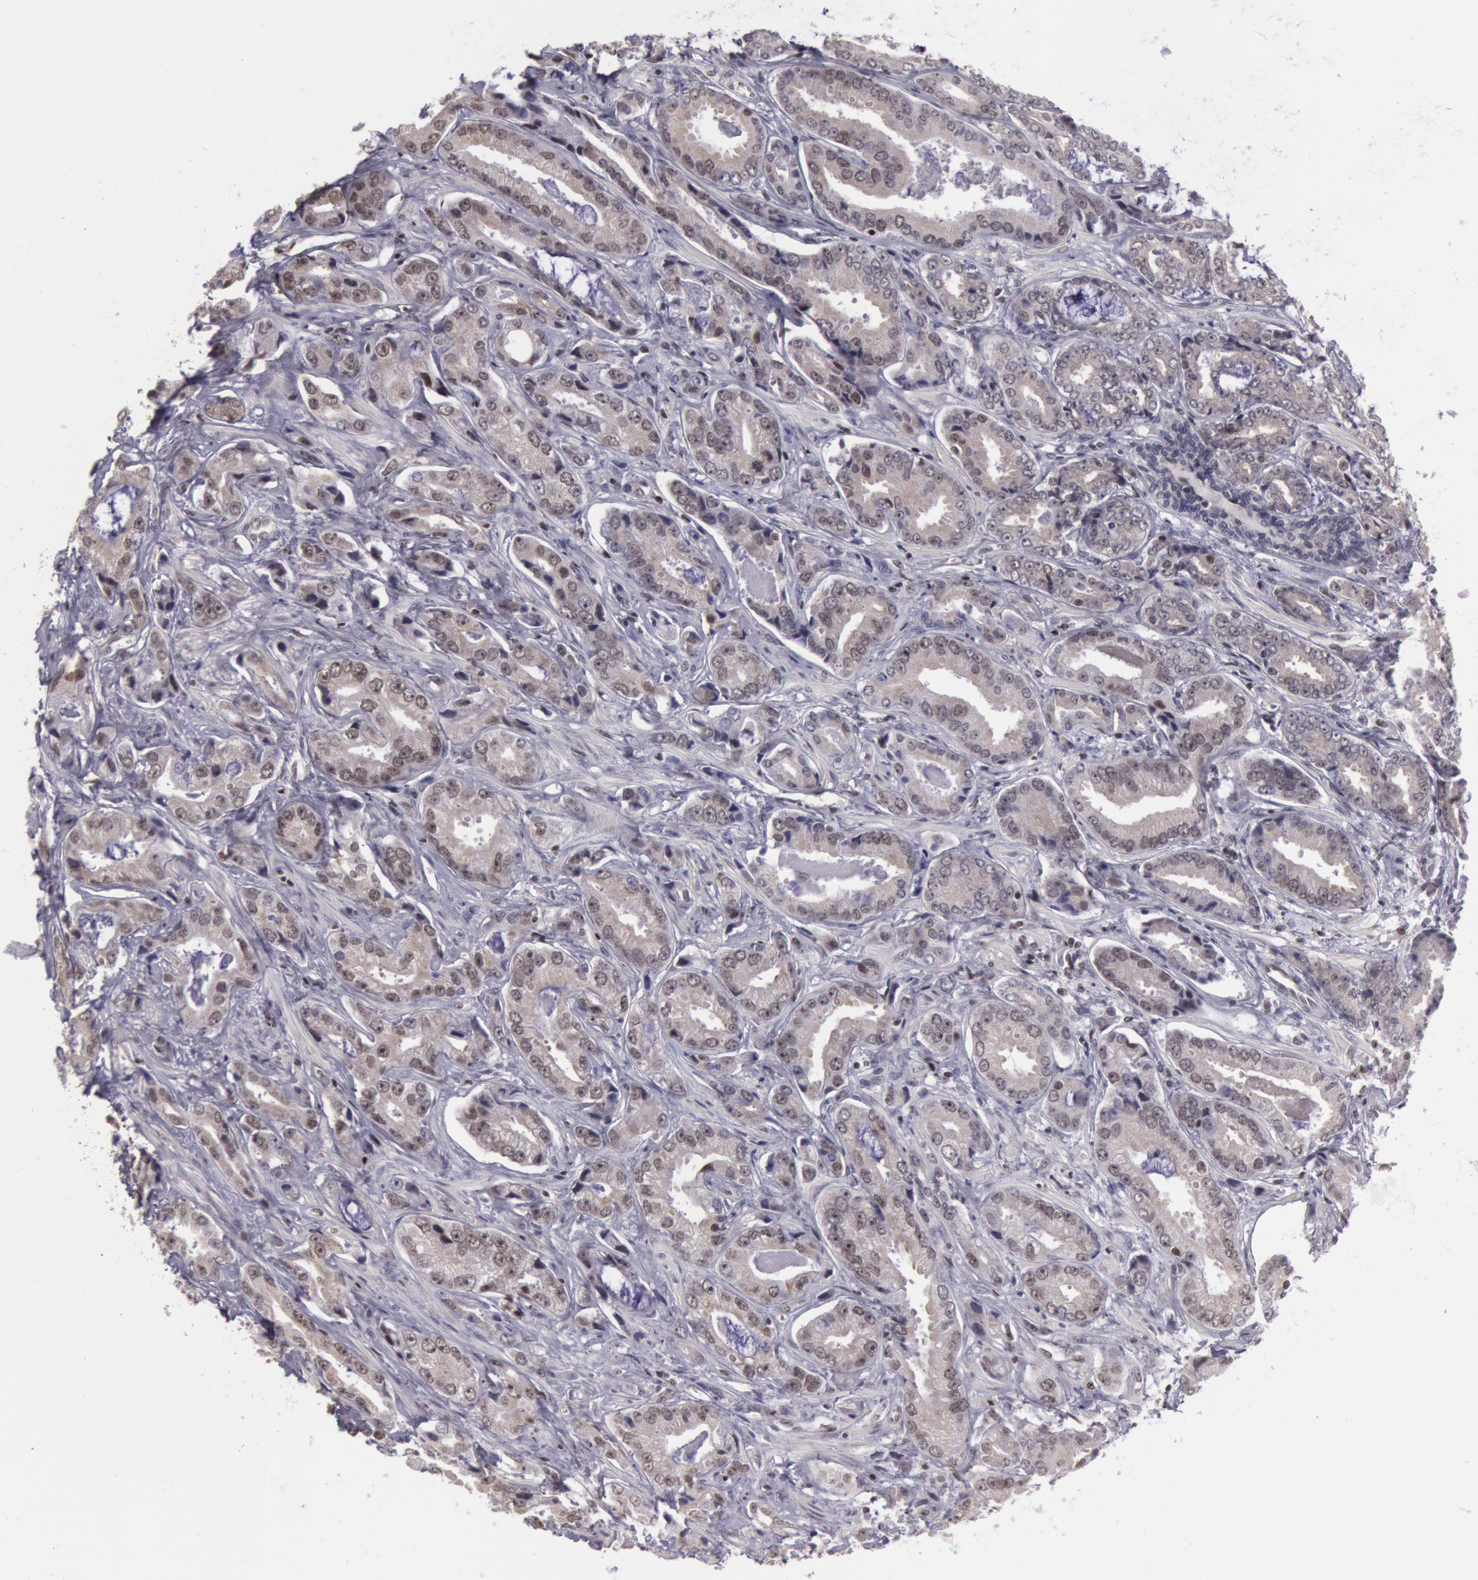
{"staining": {"intensity": "moderate", "quantity": "25%-75%", "location": "nuclear"}, "tissue": "prostate cancer", "cell_type": "Tumor cells", "image_type": "cancer", "snomed": [{"axis": "morphology", "description": "Adenocarcinoma, Low grade"}, {"axis": "topography", "description": "Prostate"}], "caption": "There is medium levels of moderate nuclear positivity in tumor cells of low-grade adenocarcinoma (prostate), as demonstrated by immunohistochemical staining (brown color).", "gene": "NKAP", "patient": {"sex": "male", "age": 65}}